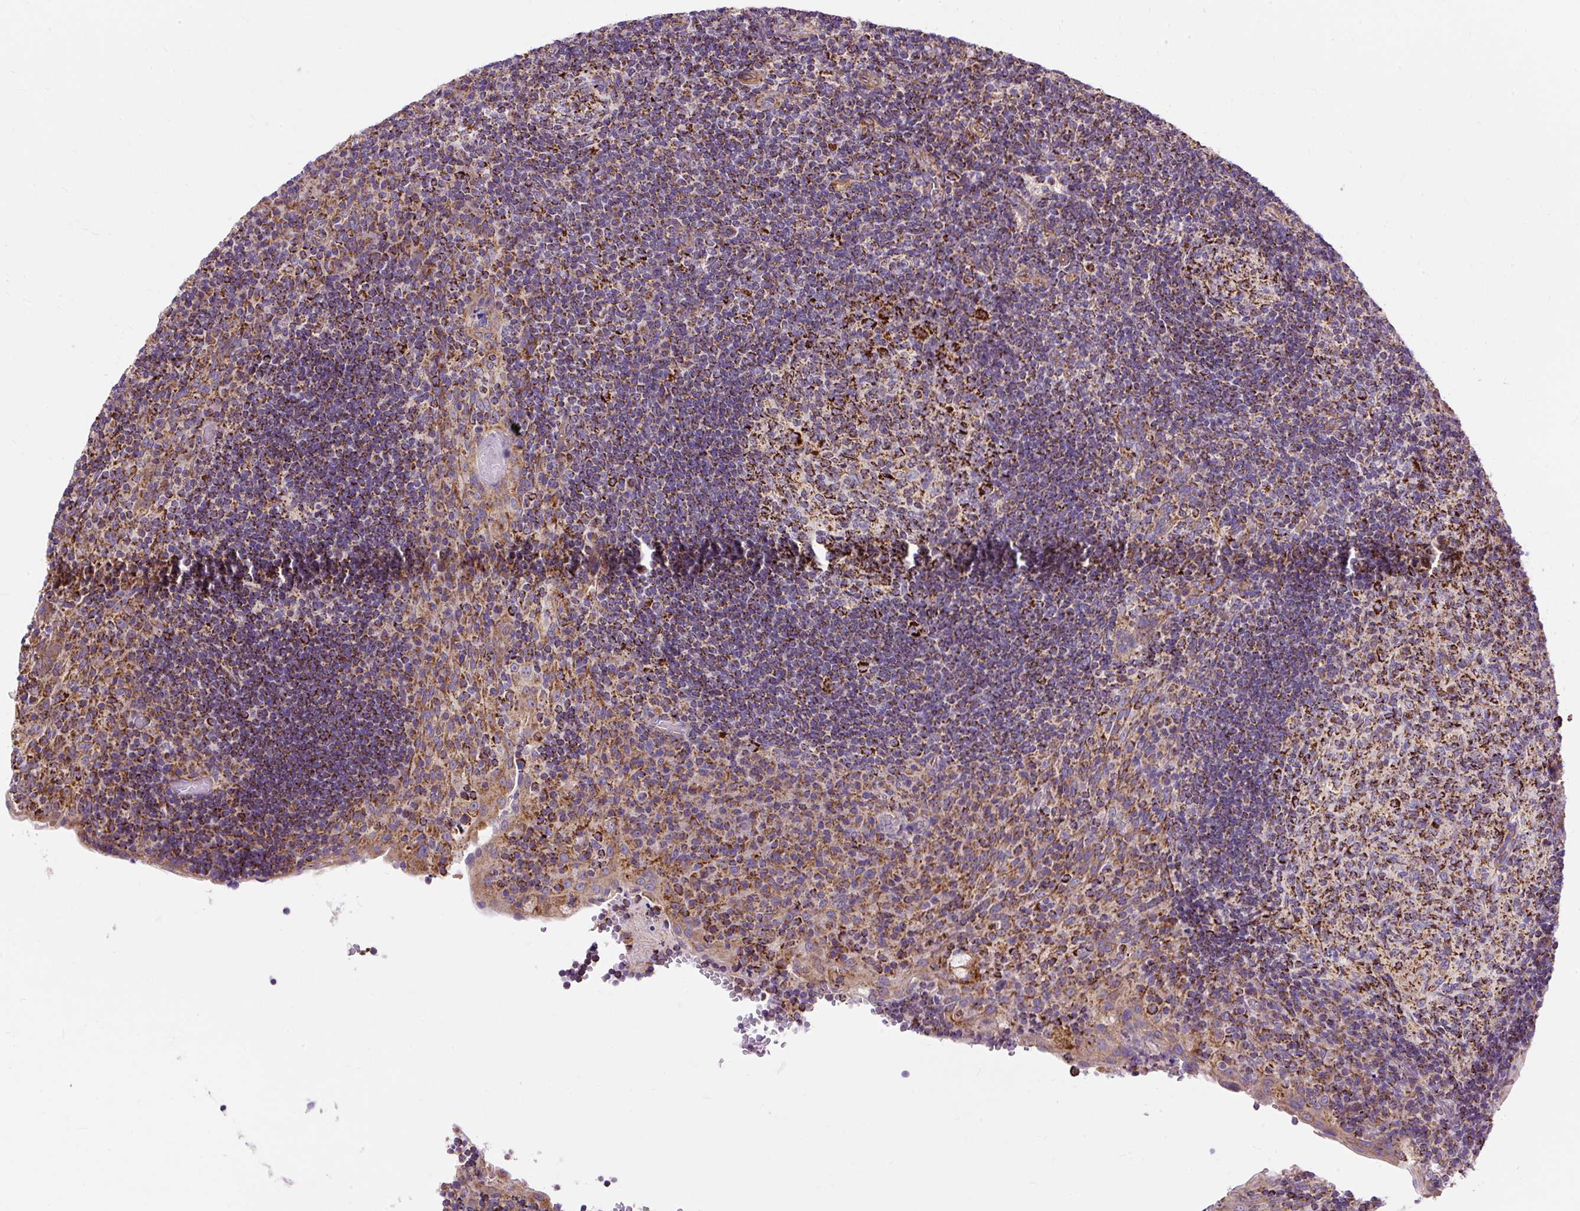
{"staining": {"intensity": "strong", "quantity": ">75%", "location": "cytoplasmic/membranous"}, "tissue": "tonsil", "cell_type": "Germinal center cells", "image_type": "normal", "snomed": [{"axis": "morphology", "description": "Normal tissue, NOS"}, {"axis": "topography", "description": "Tonsil"}], "caption": "IHC (DAB (3,3'-diaminobenzidine)) staining of benign tonsil demonstrates strong cytoplasmic/membranous protein expression in approximately >75% of germinal center cells.", "gene": "CEP290", "patient": {"sex": "male", "age": 17}}